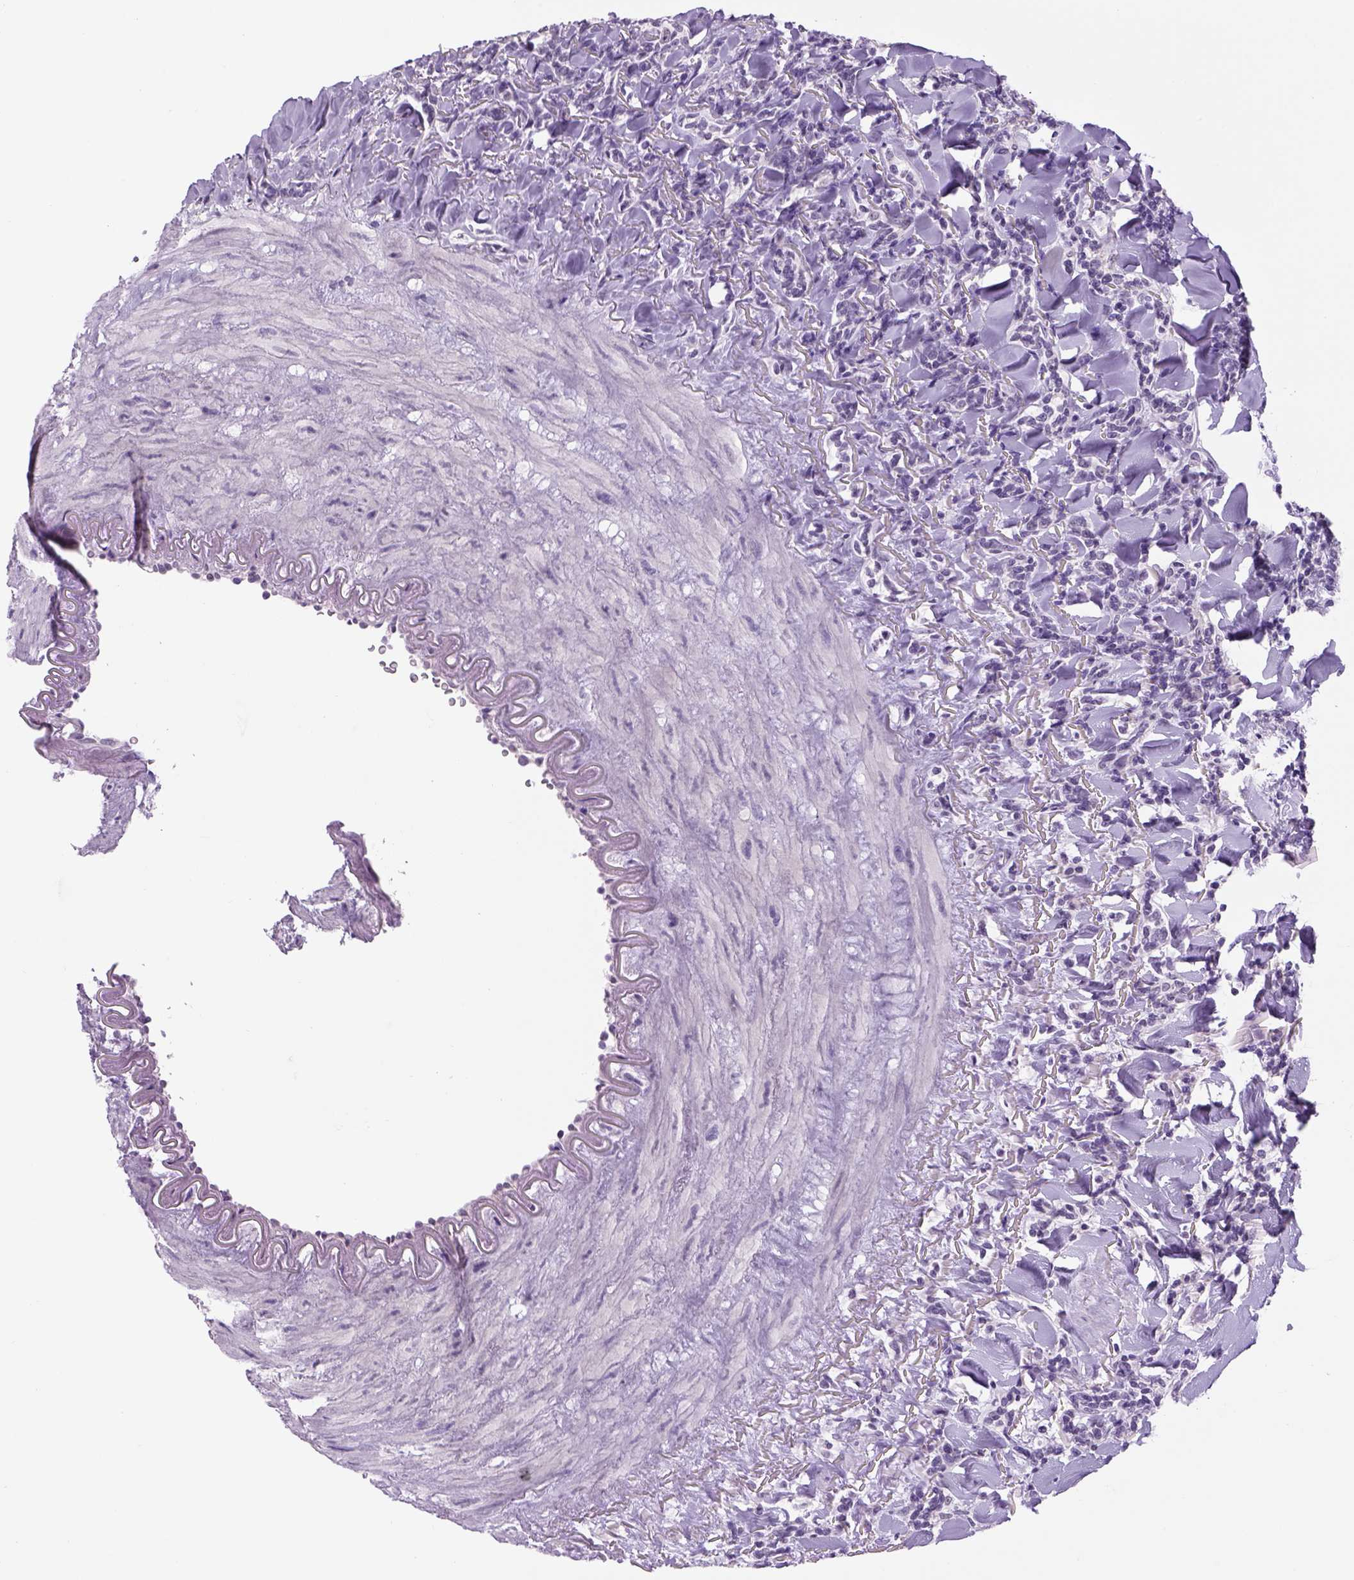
{"staining": {"intensity": "negative", "quantity": "none", "location": "none"}, "tissue": "lymphoma", "cell_type": "Tumor cells", "image_type": "cancer", "snomed": [{"axis": "morphology", "description": "Malignant lymphoma, non-Hodgkin's type, Low grade"}, {"axis": "topography", "description": "Lymph node"}], "caption": "The image reveals no significant positivity in tumor cells of lymphoma.", "gene": "DBH", "patient": {"sex": "female", "age": 56}}